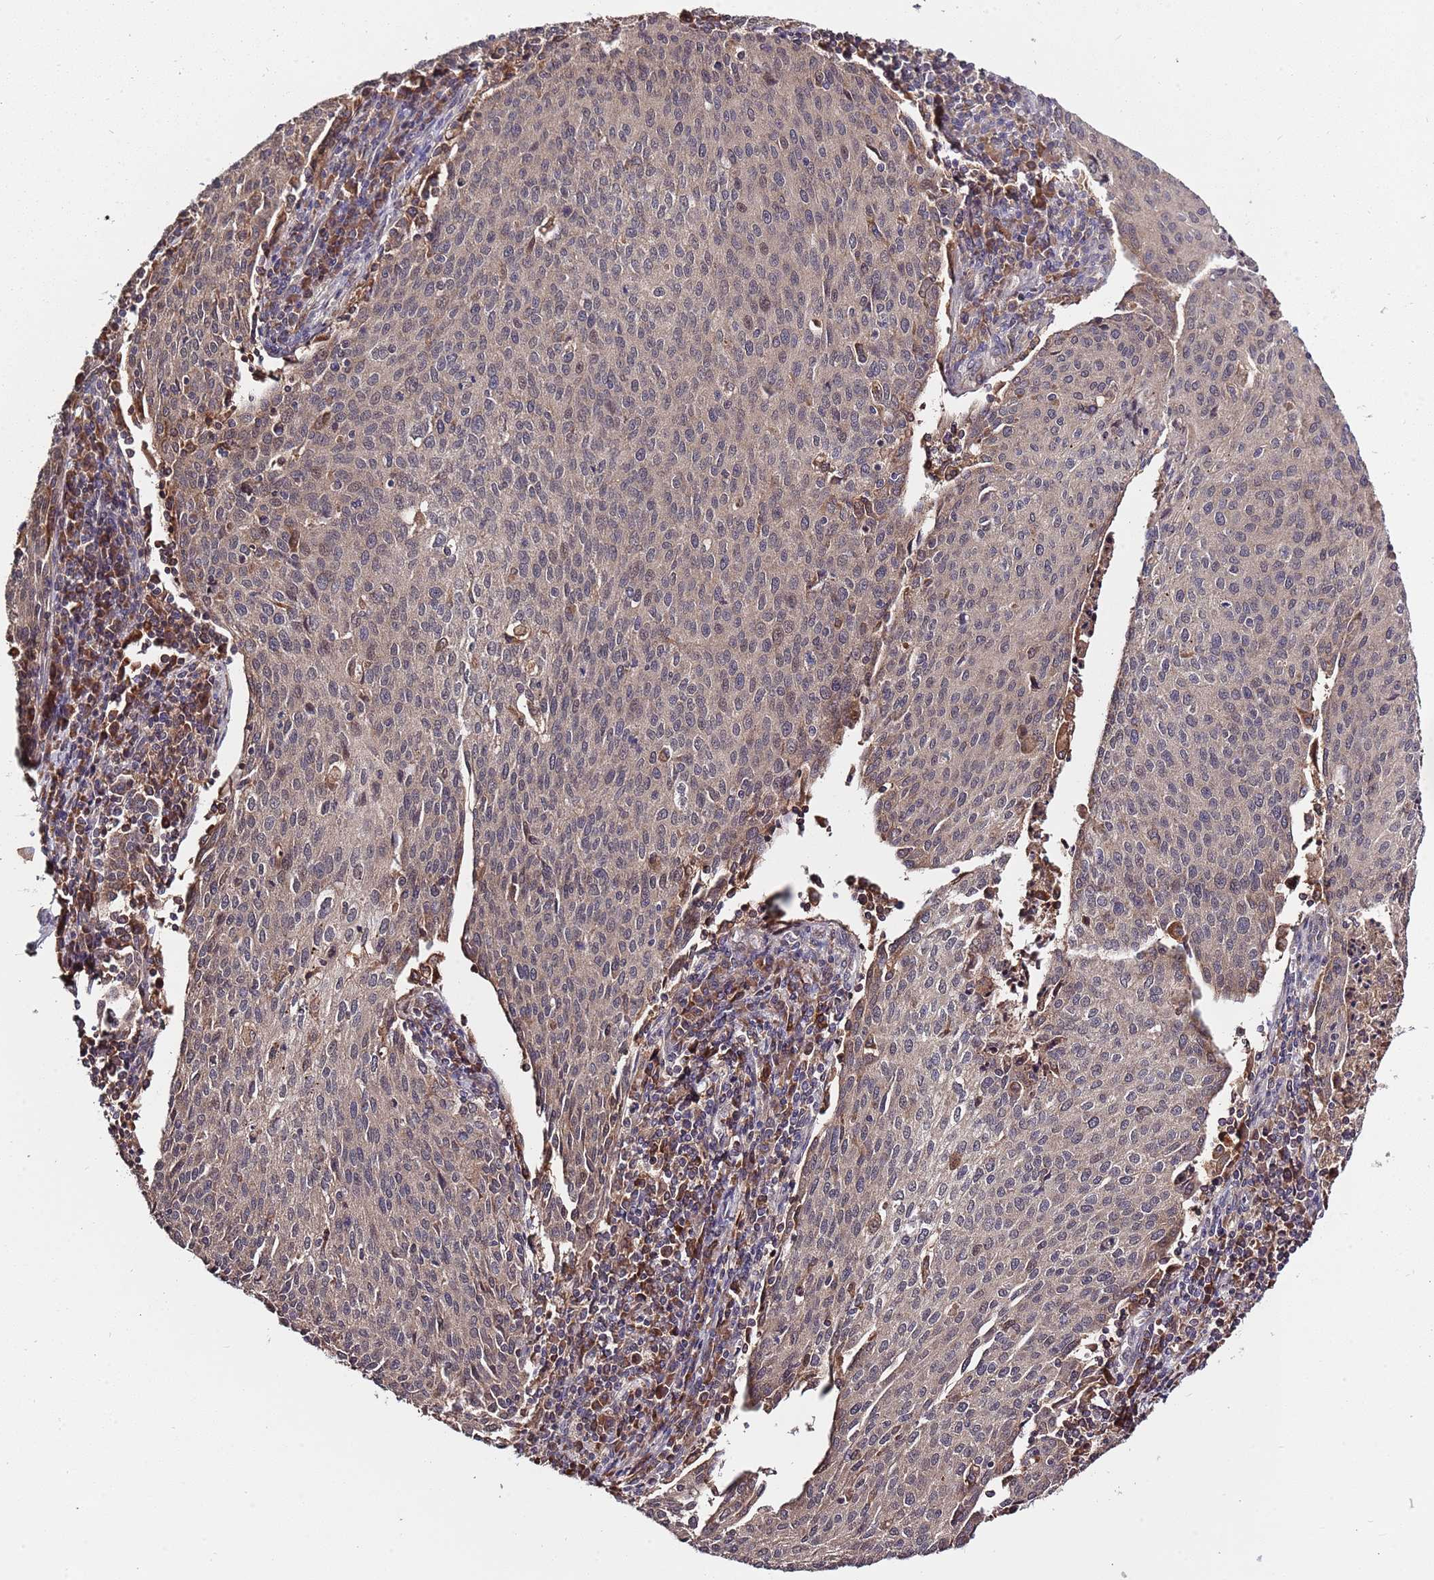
{"staining": {"intensity": "weak", "quantity": "25%-75%", "location": "cytoplasmic/membranous"}, "tissue": "cervical cancer", "cell_type": "Tumor cells", "image_type": "cancer", "snomed": [{"axis": "morphology", "description": "Squamous cell carcinoma, NOS"}, {"axis": "topography", "description": "Cervix"}], "caption": "Immunohistochemical staining of cervical squamous cell carcinoma displays weak cytoplasmic/membranous protein staining in about 25%-75% of tumor cells. (Stains: DAB in brown, nuclei in blue, Microscopy: brightfield microscopy at high magnification).", "gene": "USP32", "patient": {"sex": "female", "age": 46}}